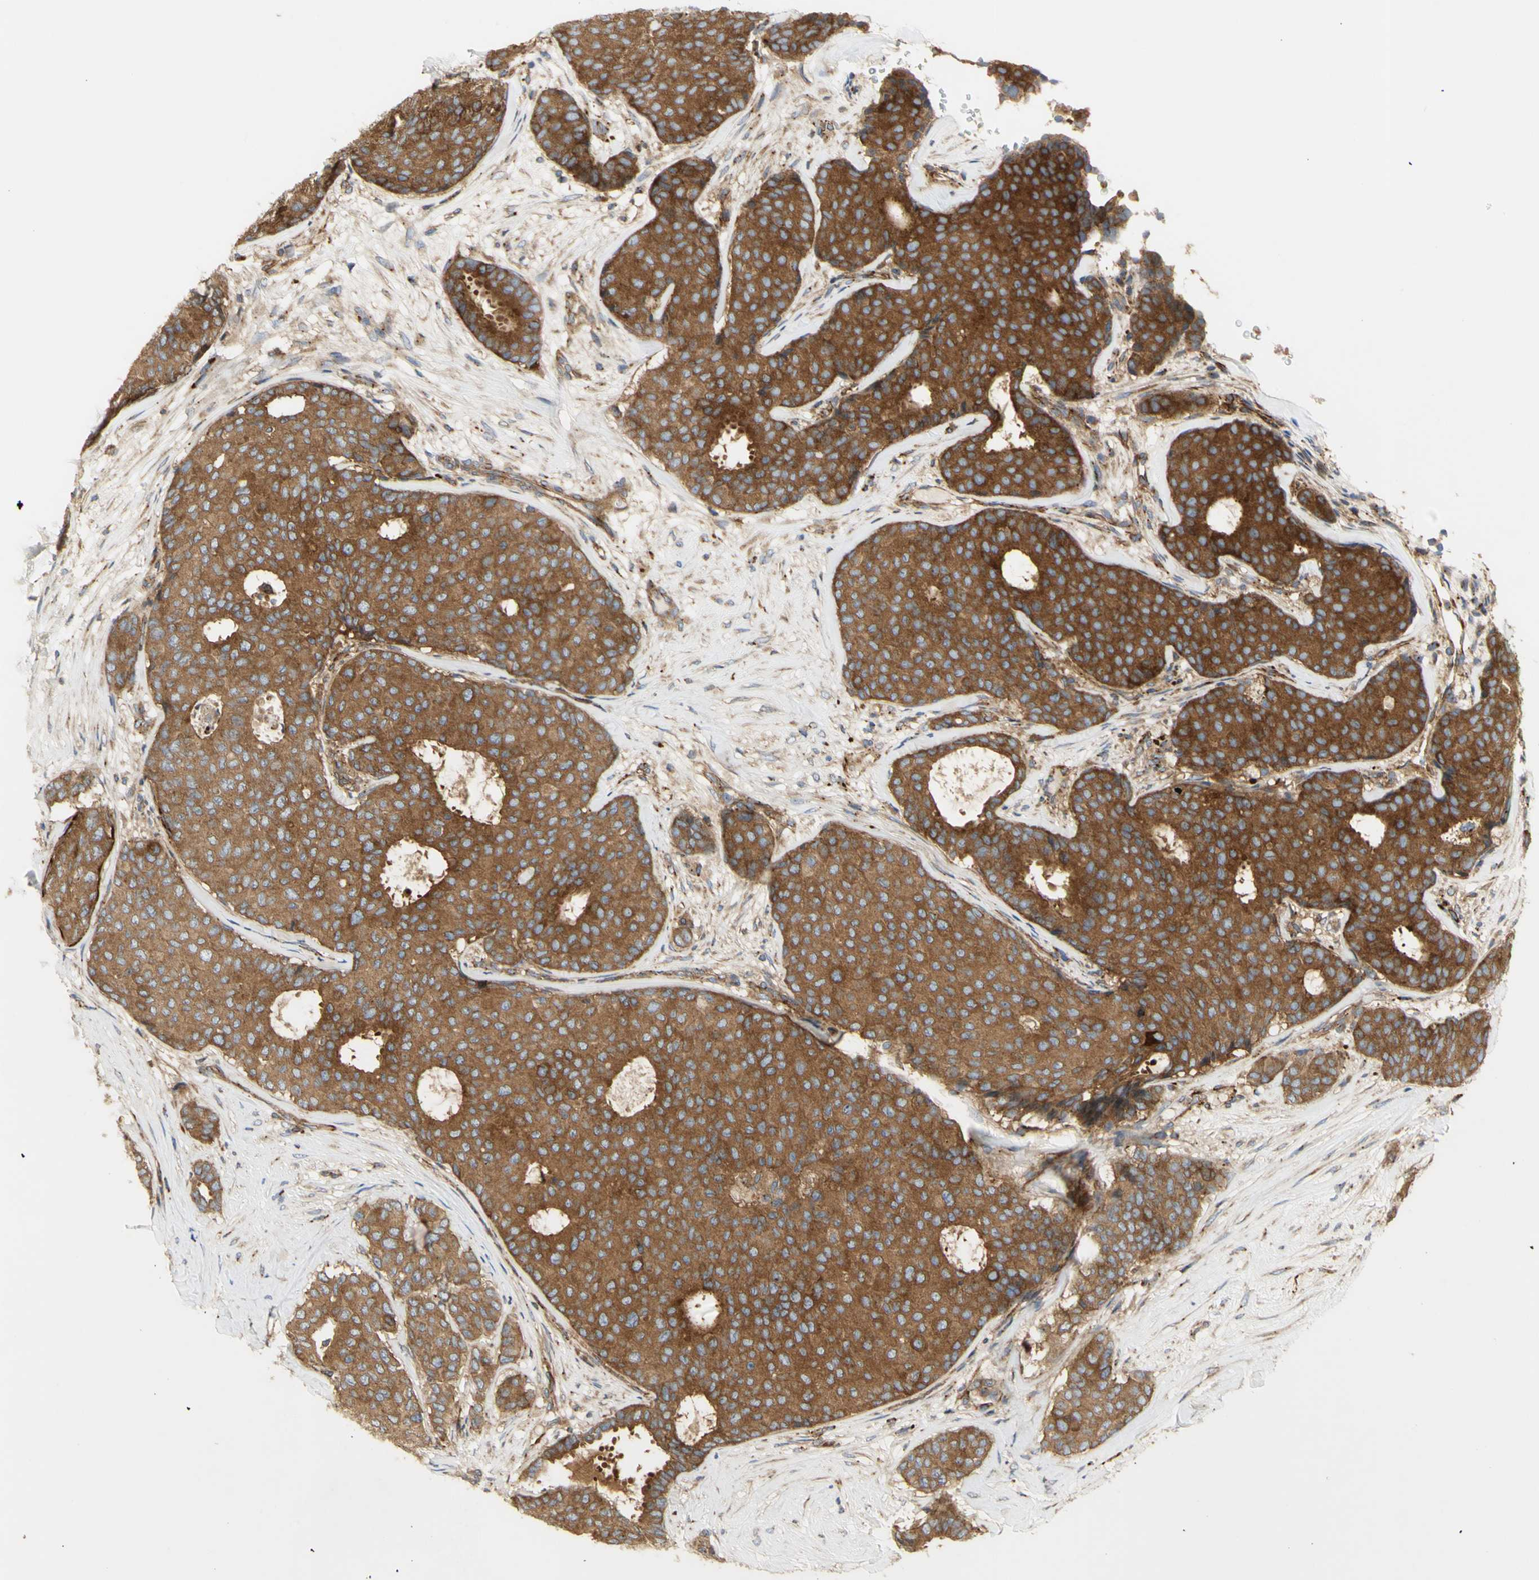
{"staining": {"intensity": "moderate", "quantity": ">75%", "location": "cytoplasmic/membranous"}, "tissue": "breast cancer", "cell_type": "Tumor cells", "image_type": "cancer", "snomed": [{"axis": "morphology", "description": "Duct carcinoma"}, {"axis": "topography", "description": "Breast"}], "caption": "Immunohistochemistry photomicrograph of human breast cancer (invasive ductal carcinoma) stained for a protein (brown), which shows medium levels of moderate cytoplasmic/membranous staining in approximately >75% of tumor cells.", "gene": "TUBG2", "patient": {"sex": "female", "age": 75}}